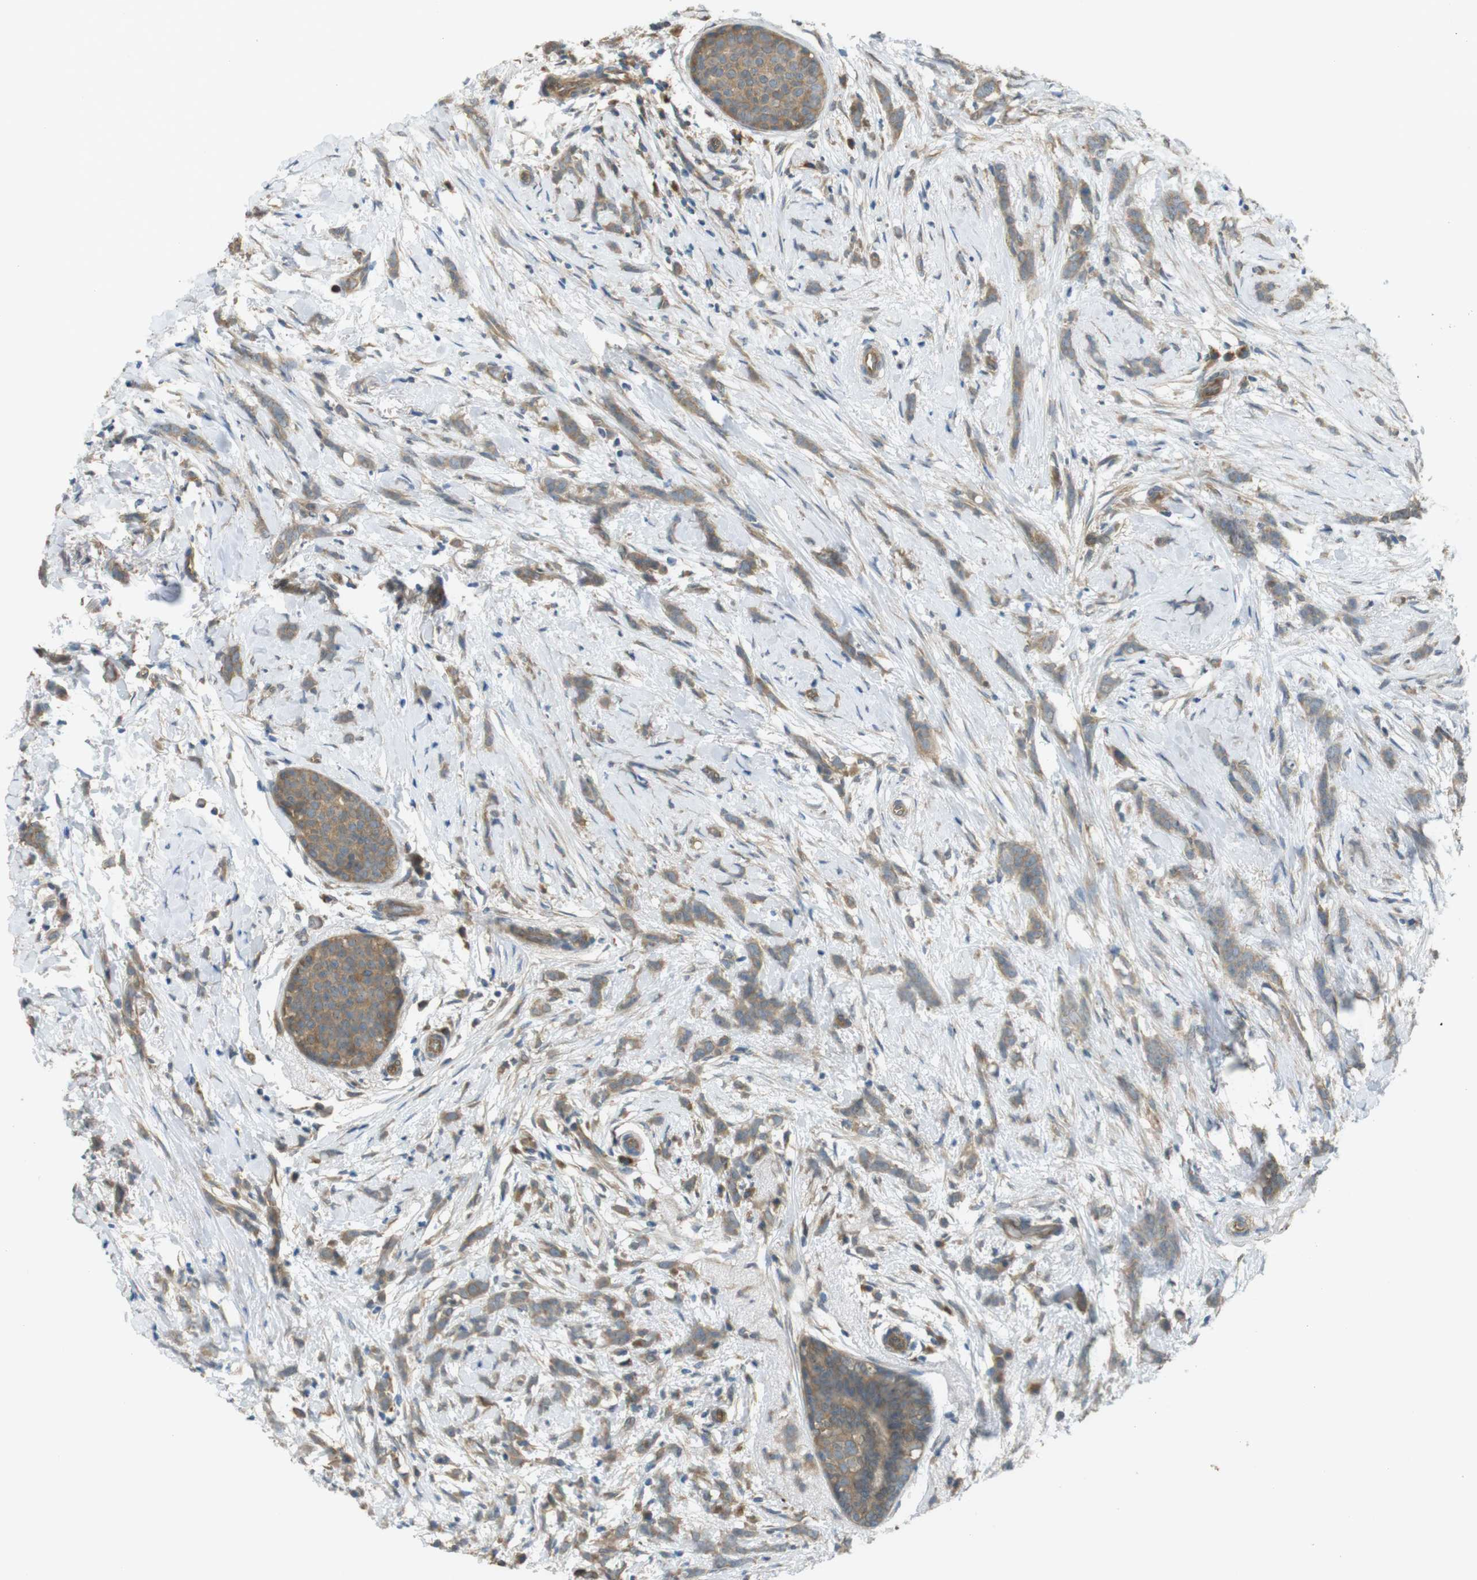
{"staining": {"intensity": "weak", "quantity": ">75%", "location": "cytoplasmic/membranous"}, "tissue": "breast cancer", "cell_type": "Tumor cells", "image_type": "cancer", "snomed": [{"axis": "morphology", "description": "Lobular carcinoma, in situ"}, {"axis": "morphology", "description": "Lobular carcinoma"}, {"axis": "topography", "description": "Breast"}], "caption": "Breast cancer (lobular carcinoma) stained for a protein (brown) shows weak cytoplasmic/membranous positive staining in about >75% of tumor cells.", "gene": "ZDHHC20", "patient": {"sex": "female", "age": 41}}